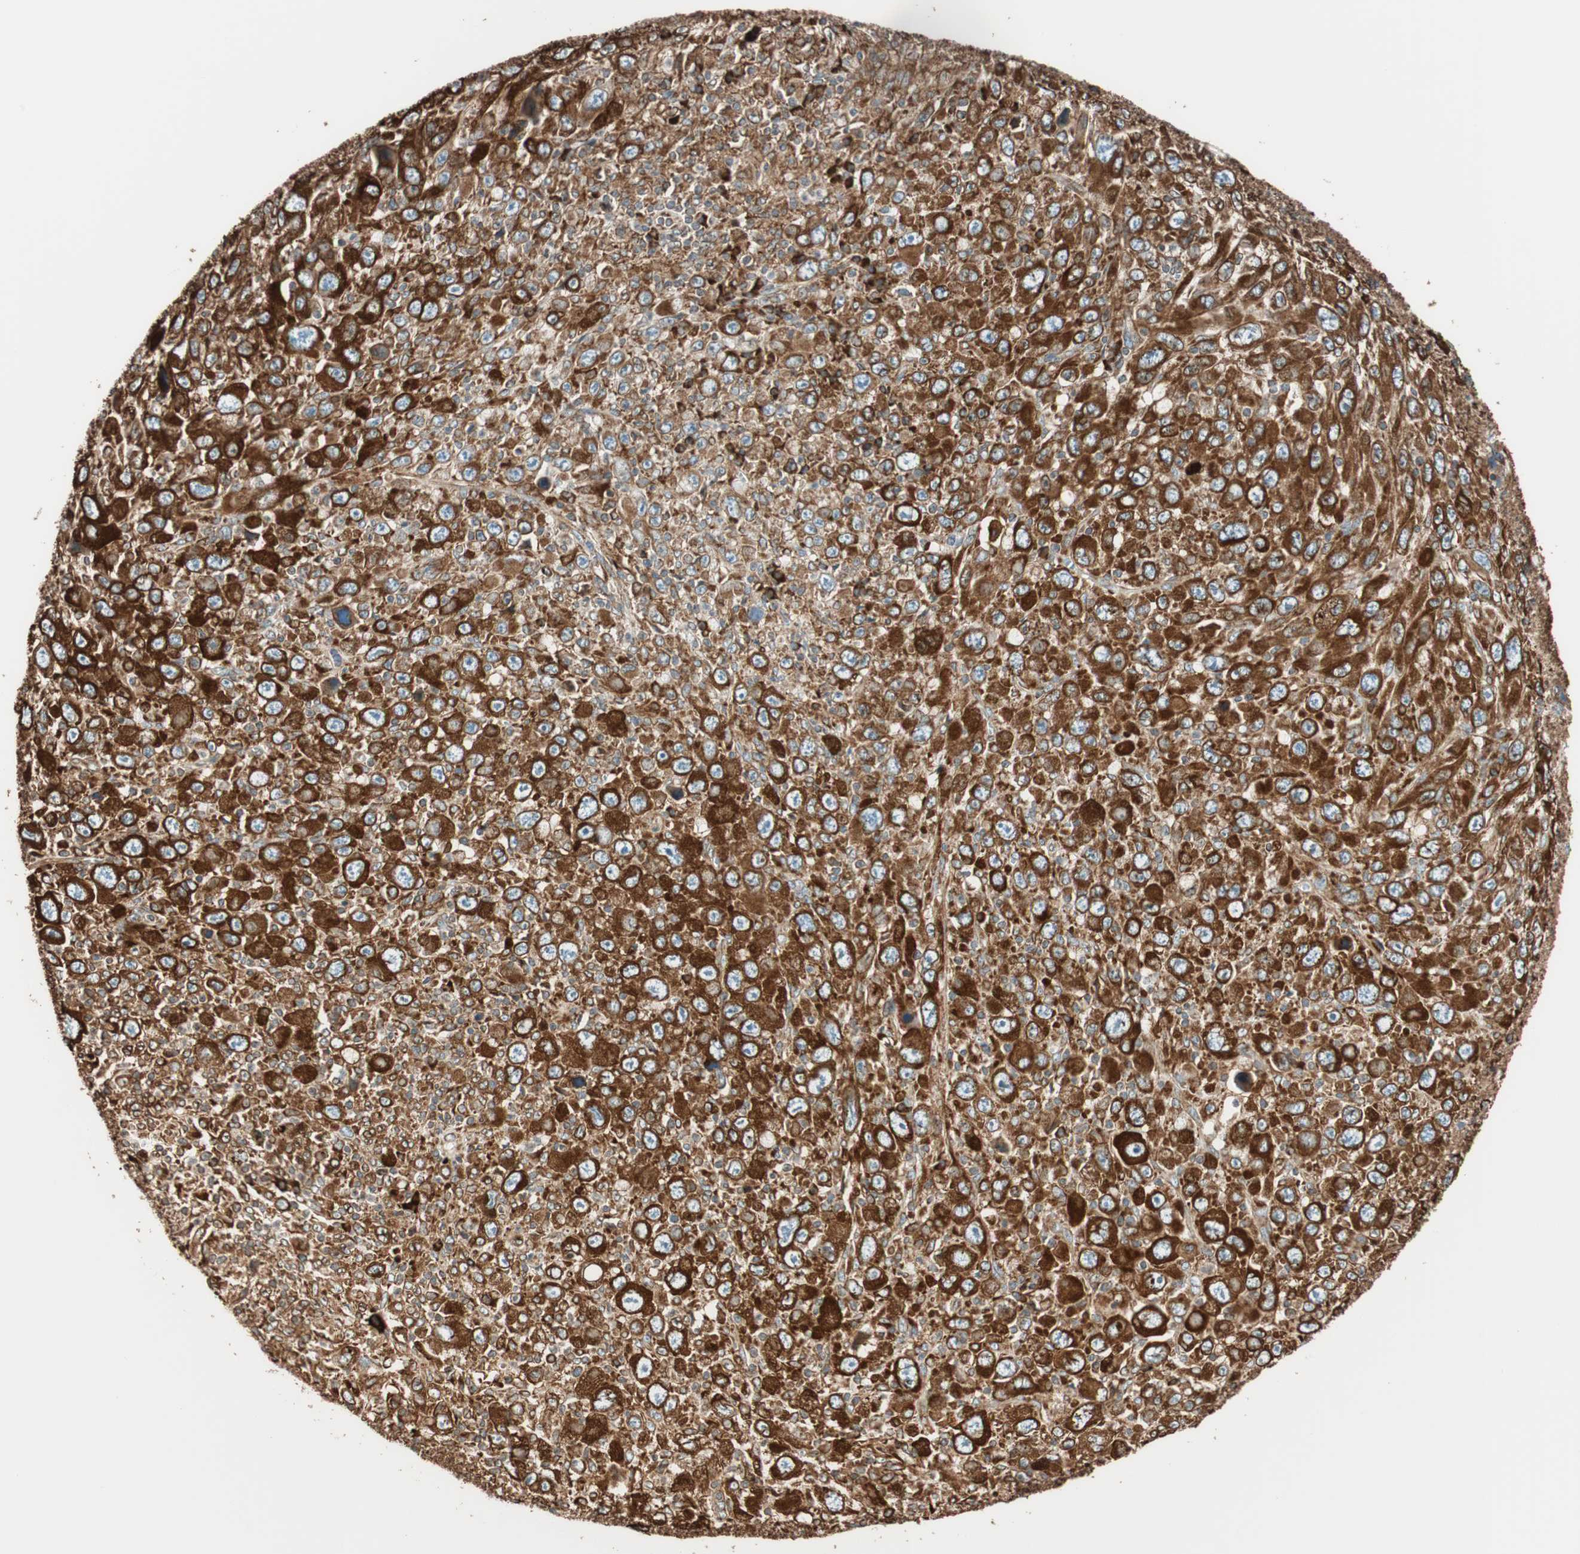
{"staining": {"intensity": "strong", "quantity": ">75%", "location": "cytoplasmic/membranous"}, "tissue": "melanoma", "cell_type": "Tumor cells", "image_type": "cancer", "snomed": [{"axis": "morphology", "description": "Malignant melanoma, Metastatic site"}, {"axis": "topography", "description": "Skin"}], "caption": "Malignant melanoma (metastatic site) tissue shows strong cytoplasmic/membranous positivity in about >75% of tumor cells, visualized by immunohistochemistry.", "gene": "PRKCSH", "patient": {"sex": "female", "age": 56}}